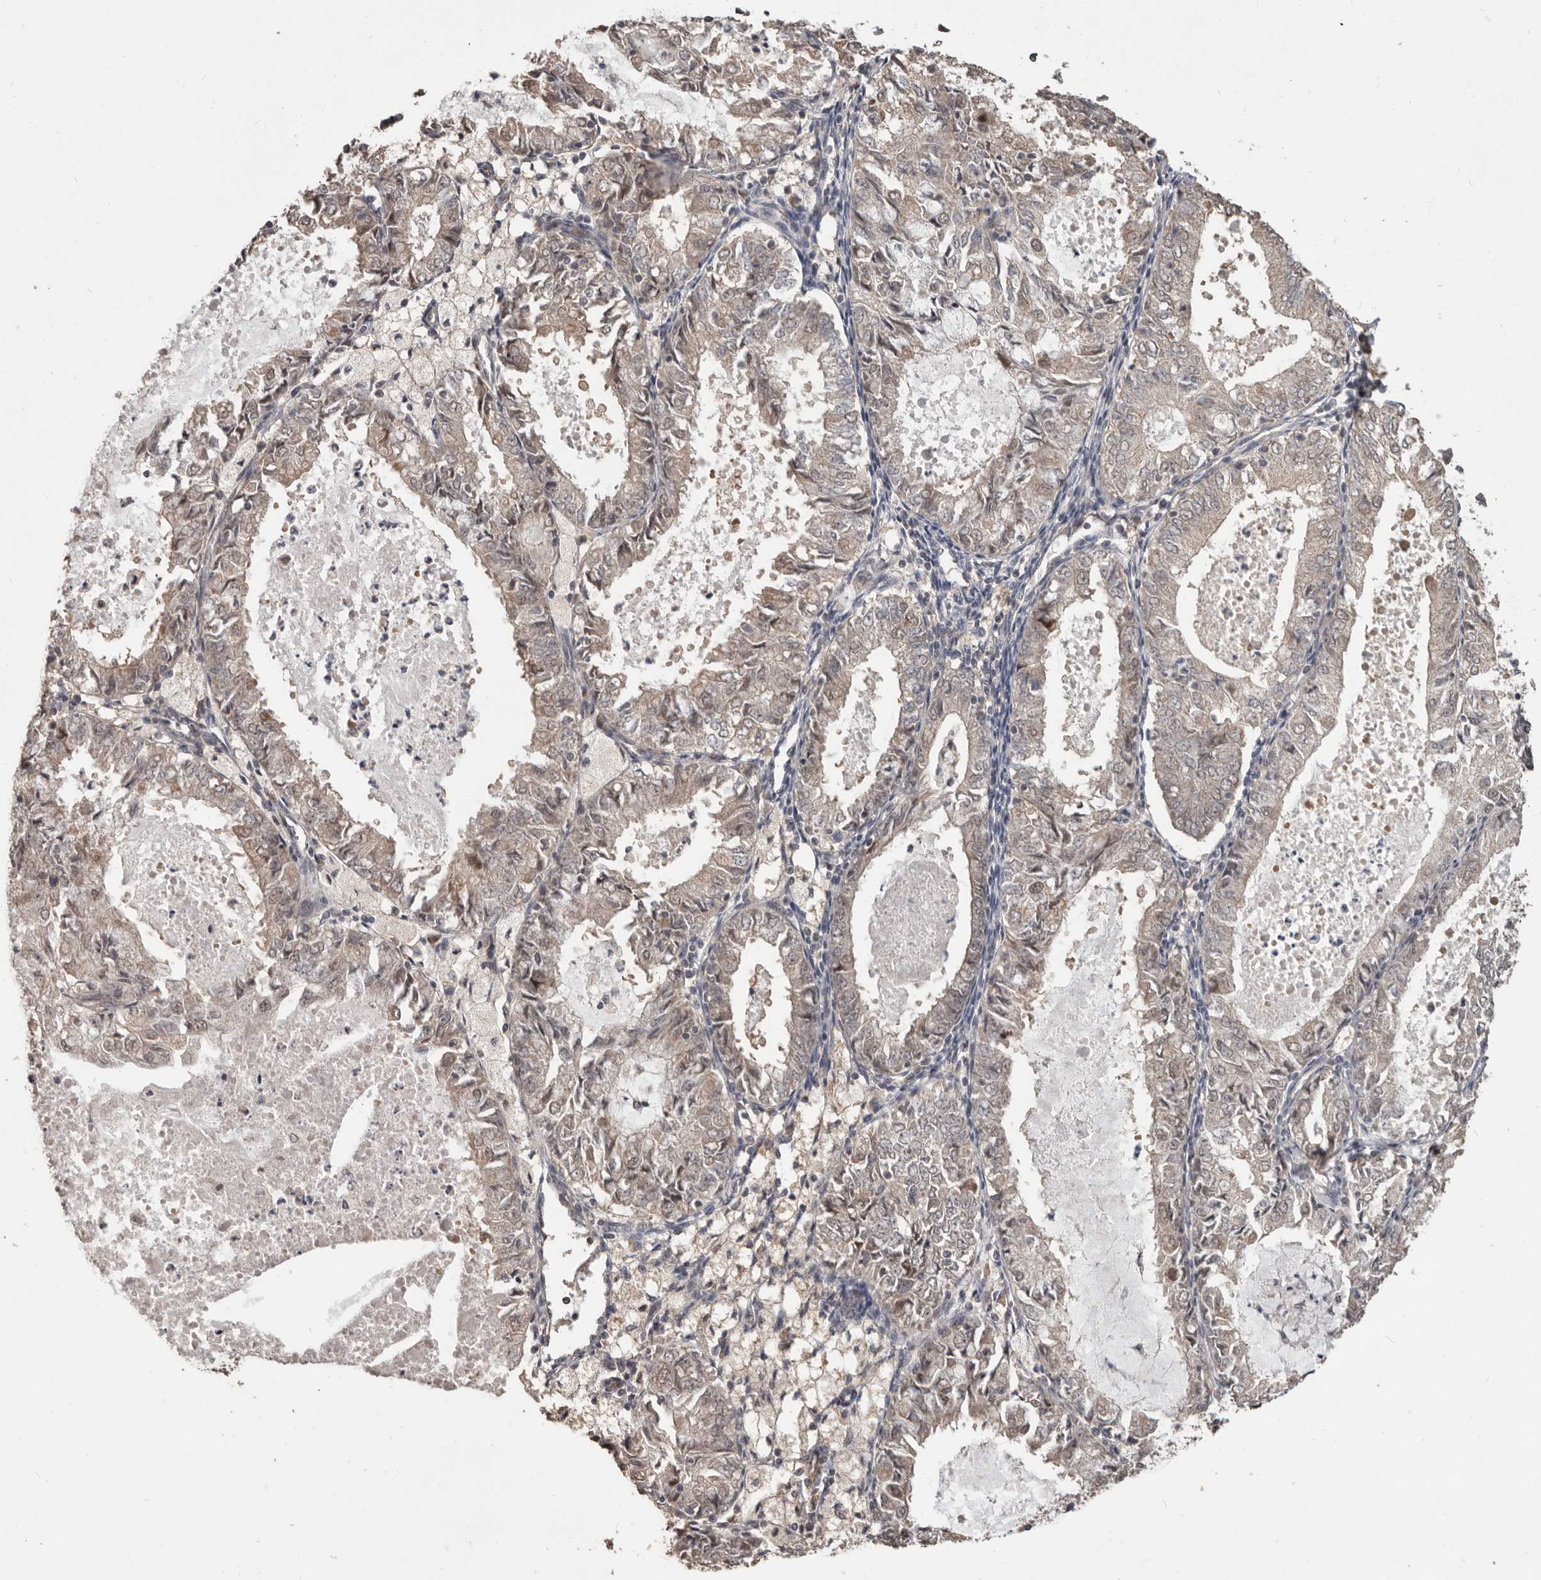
{"staining": {"intensity": "weak", "quantity": ">75%", "location": "cytoplasmic/membranous,nuclear"}, "tissue": "endometrial cancer", "cell_type": "Tumor cells", "image_type": "cancer", "snomed": [{"axis": "morphology", "description": "Adenocarcinoma, NOS"}, {"axis": "topography", "description": "Endometrium"}], "caption": "Immunohistochemical staining of endometrial adenocarcinoma displays low levels of weak cytoplasmic/membranous and nuclear staining in approximately >75% of tumor cells.", "gene": "ZFP14", "patient": {"sex": "female", "age": 57}}